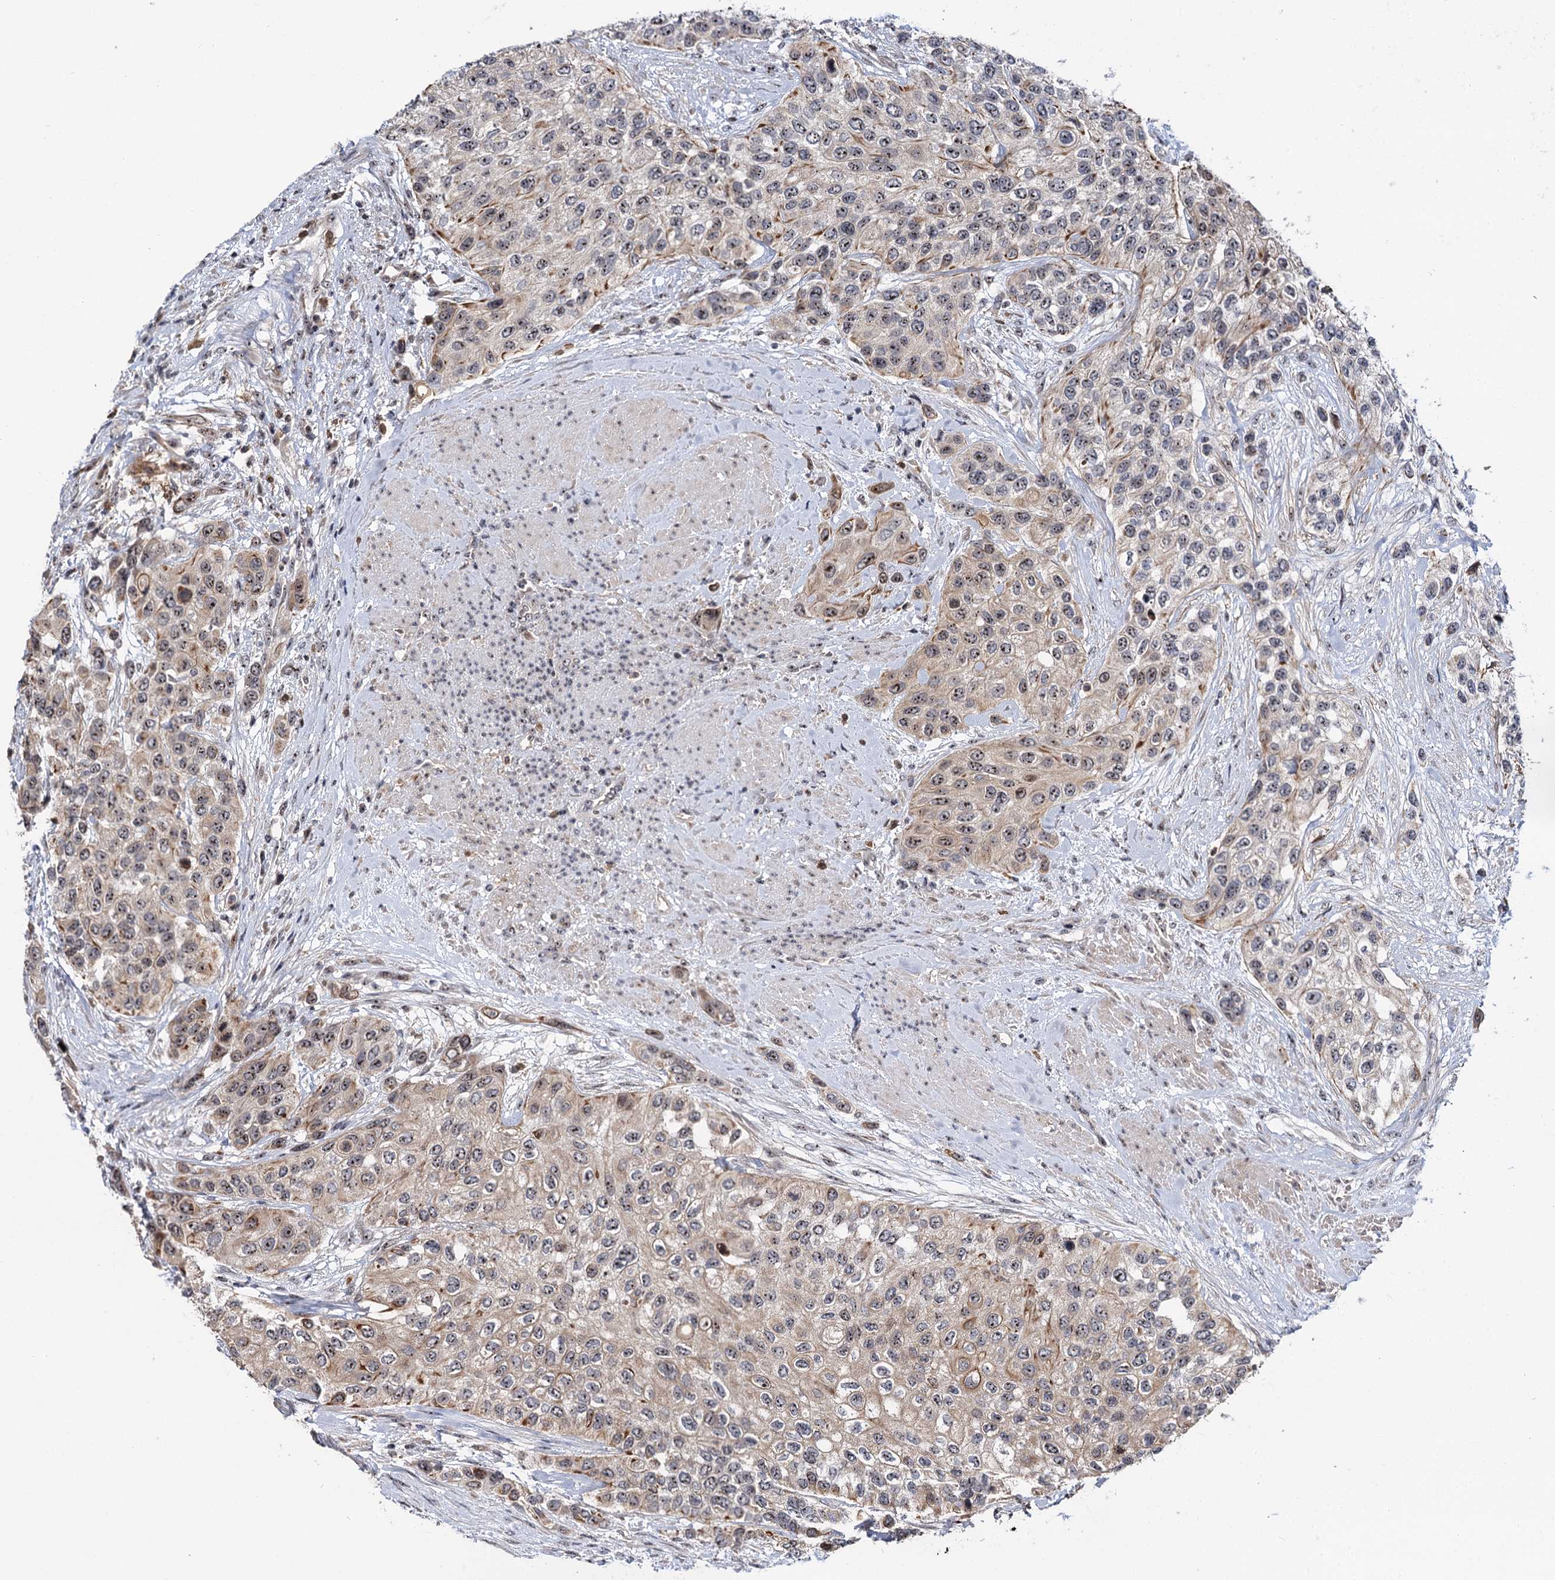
{"staining": {"intensity": "weak", "quantity": "25%-75%", "location": "cytoplasmic/membranous,nuclear"}, "tissue": "urothelial cancer", "cell_type": "Tumor cells", "image_type": "cancer", "snomed": [{"axis": "morphology", "description": "Normal tissue, NOS"}, {"axis": "morphology", "description": "Urothelial carcinoma, High grade"}, {"axis": "topography", "description": "Vascular tissue"}, {"axis": "topography", "description": "Urinary bladder"}], "caption": "Tumor cells exhibit low levels of weak cytoplasmic/membranous and nuclear staining in approximately 25%-75% of cells in urothelial carcinoma (high-grade). Immunohistochemistry (ihc) stains the protein of interest in brown and the nuclei are stained blue.", "gene": "SUPT20H", "patient": {"sex": "female", "age": 56}}